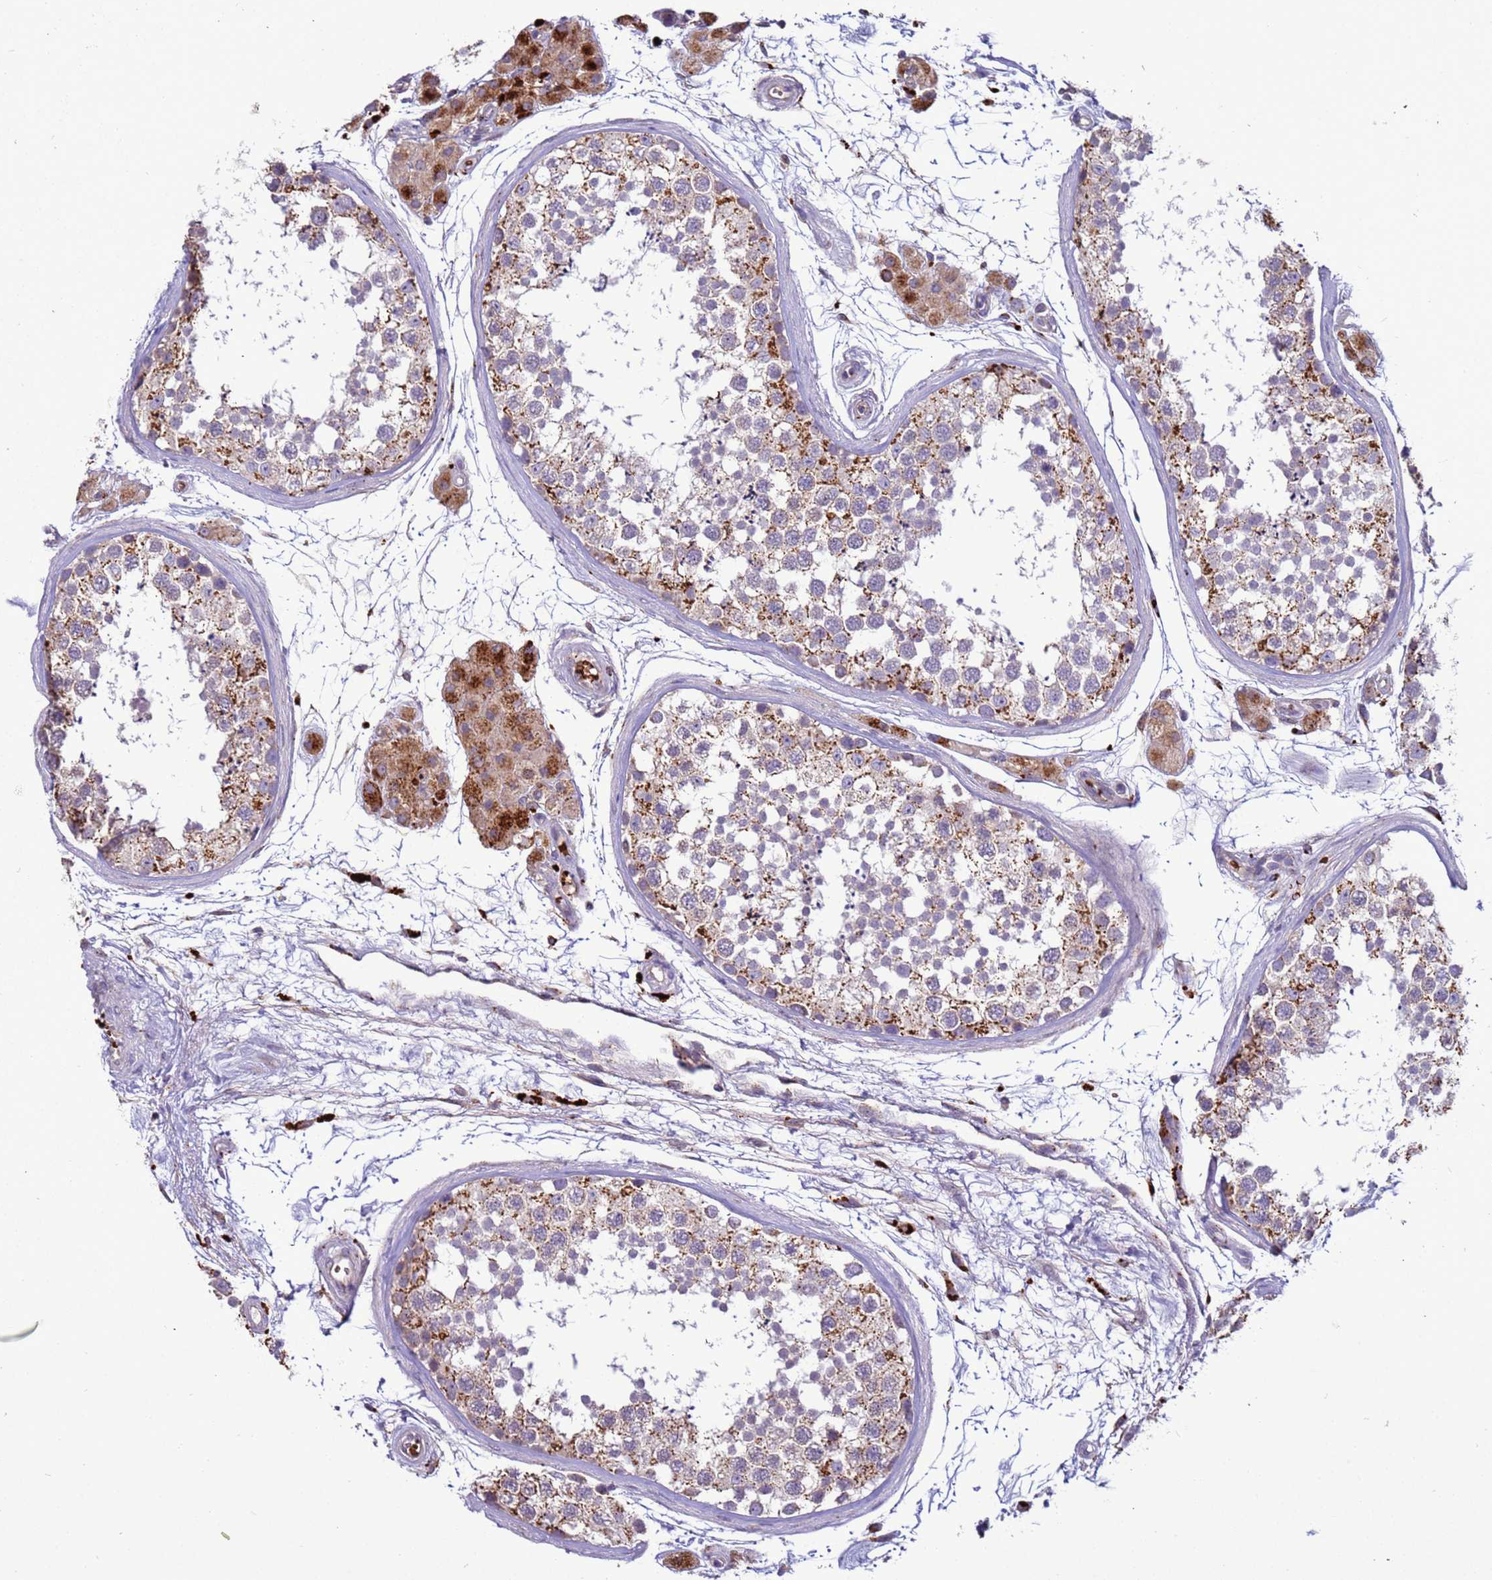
{"staining": {"intensity": "strong", "quantity": "25%-75%", "location": "cytoplasmic/membranous"}, "tissue": "testis", "cell_type": "Cells in seminiferous ducts", "image_type": "normal", "snomed": [{"axis": "morphology", "description": "Normal tissue, NOS"}, {"axis": "topography", "description": "Testis"}], "caption": "A histopathology image showing strong cytoplasmic/membranous expression in about 25%-75% of cells in seminiferous ducts in unremarkable testis, as visualized by brown immunohistochemical staining.", "gene": "VPS36", "patient": {"sex": "male", "age": 56}}